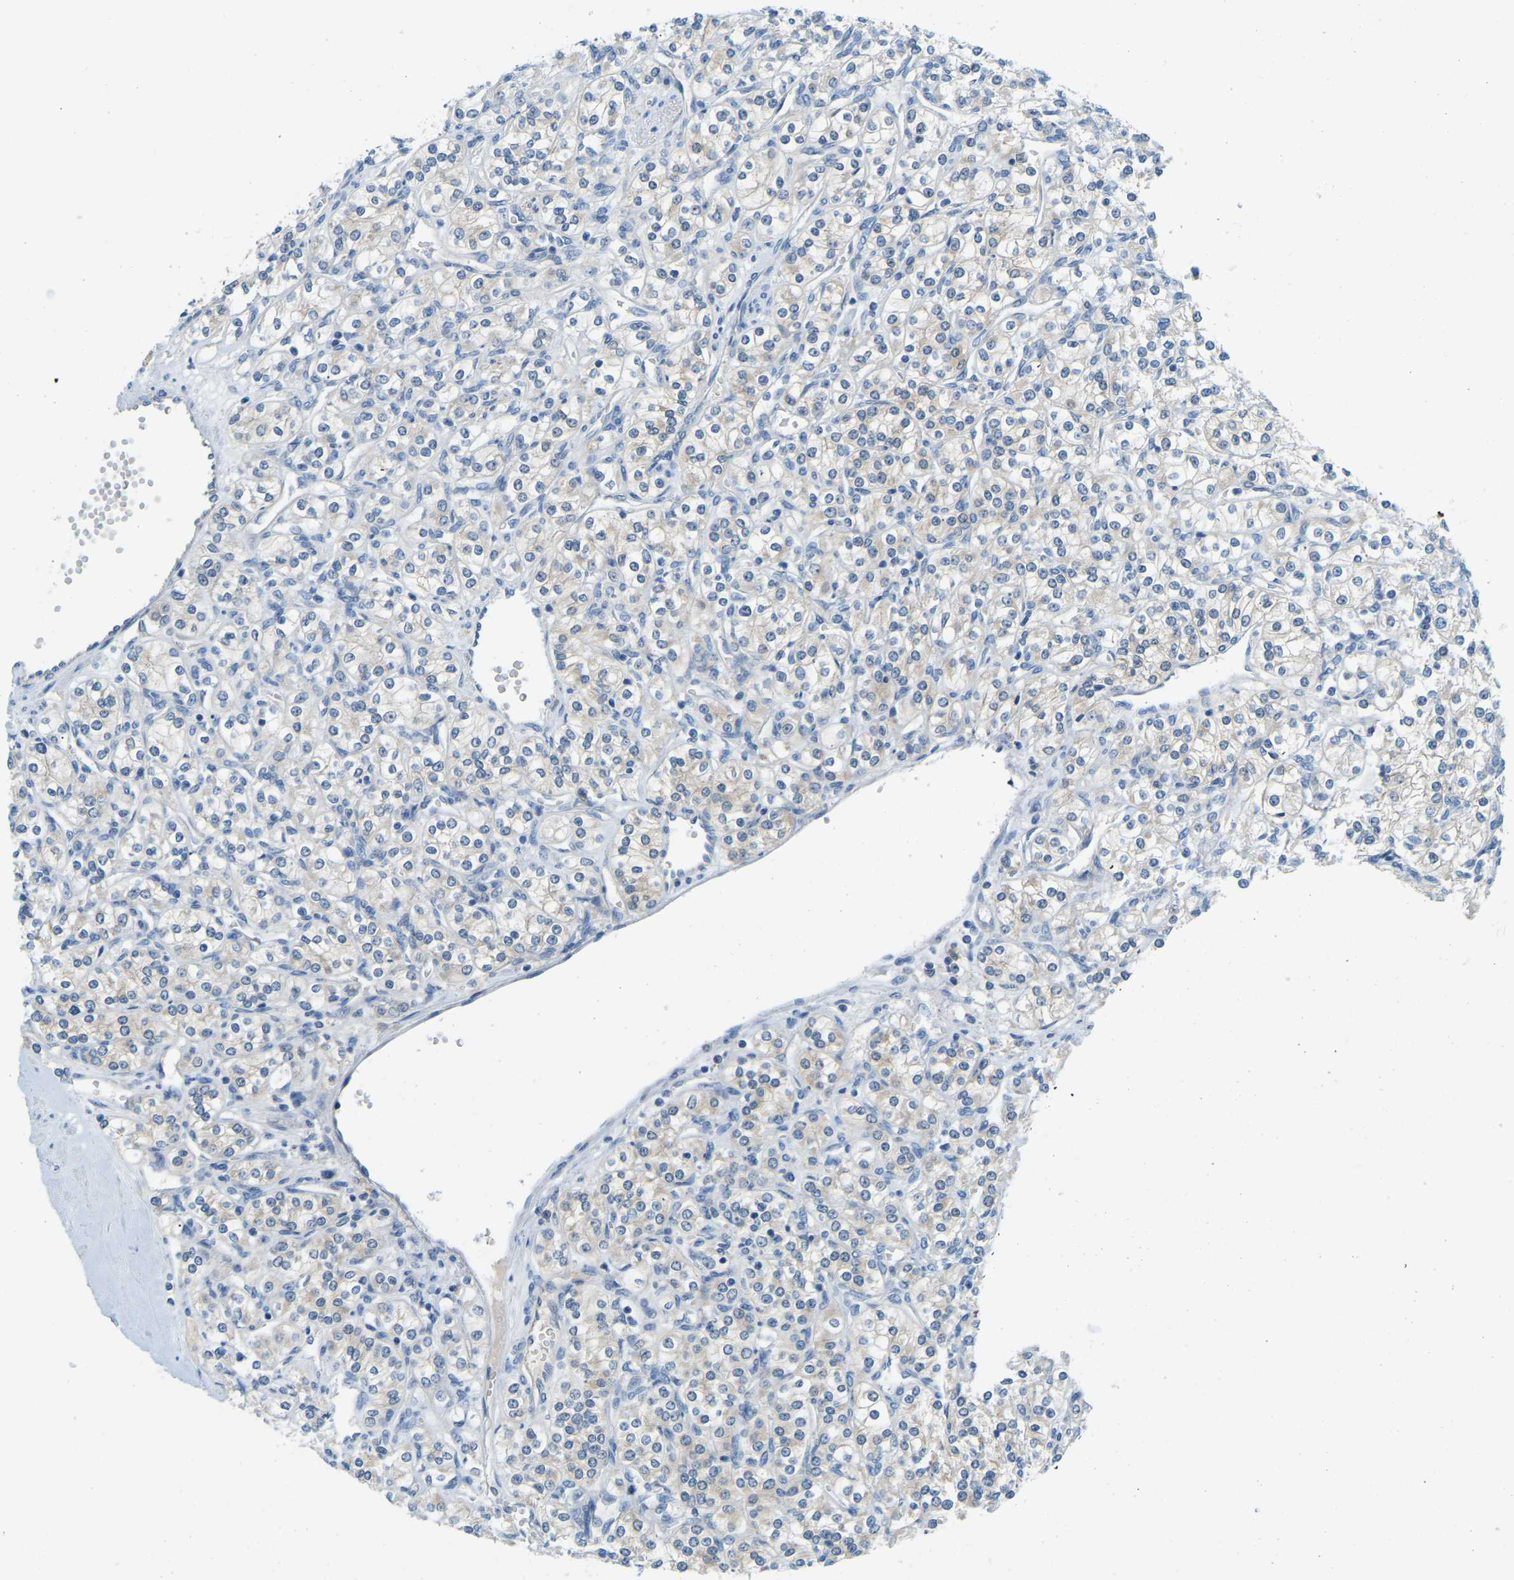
{"staining": {"intensity": "negative", "quantity": "none", "location": "none"}, "tissue": "renal cancer", "cell_type": "Tumor cells", "image_type": "cancer", "snomed": [{"axis": "morphology", "description": "Adenocarcinoma, NOS"}, {"axis": "topography", "description": "Kidney"}], "caption": "The IHC image has no significant expression in tumor cells of renal adenocarcinoma tissue.", "gene": "NME8", "patient": {"sex": "male", "age": 77}}